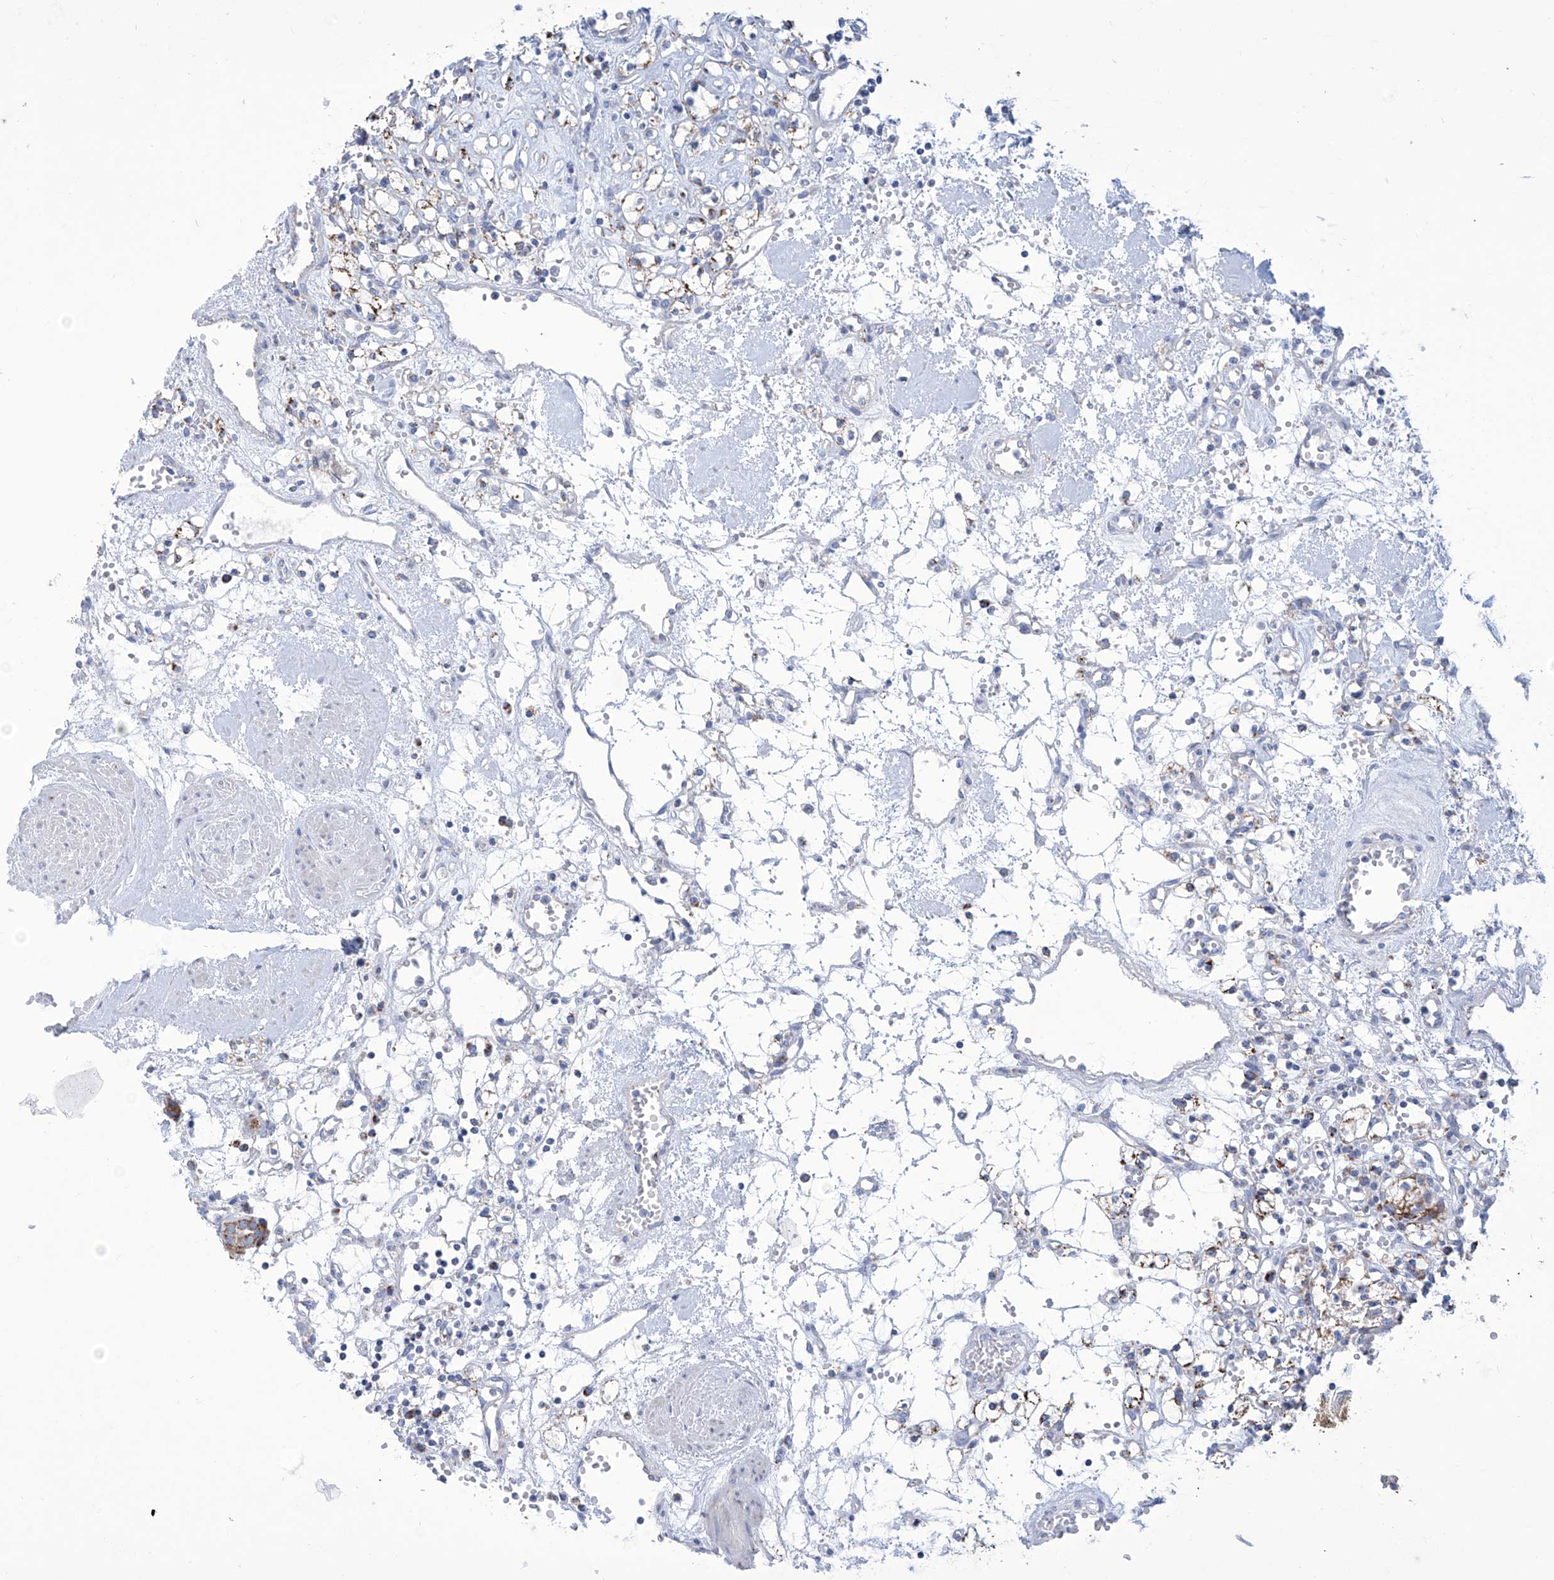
{"staining": {"intensity": "strong", "quantity": "25%-75%", "location": "cytoplasmic/membranous"}, "tissue": "renal cancer", "cell_type": "Tumor cells", "image_type": "cancer", "snomed": [{"axis": "morphology", "description": "Adenocarcinoma, NOS"}, {"axis": "topography", "description": "Kidney"}], "caption": "Renal cancer stained with a protein marker exhibits strong staining in tumor cells.", "gene": "ALDH6A1", "patient": {"sex": "female", "age": 59}}